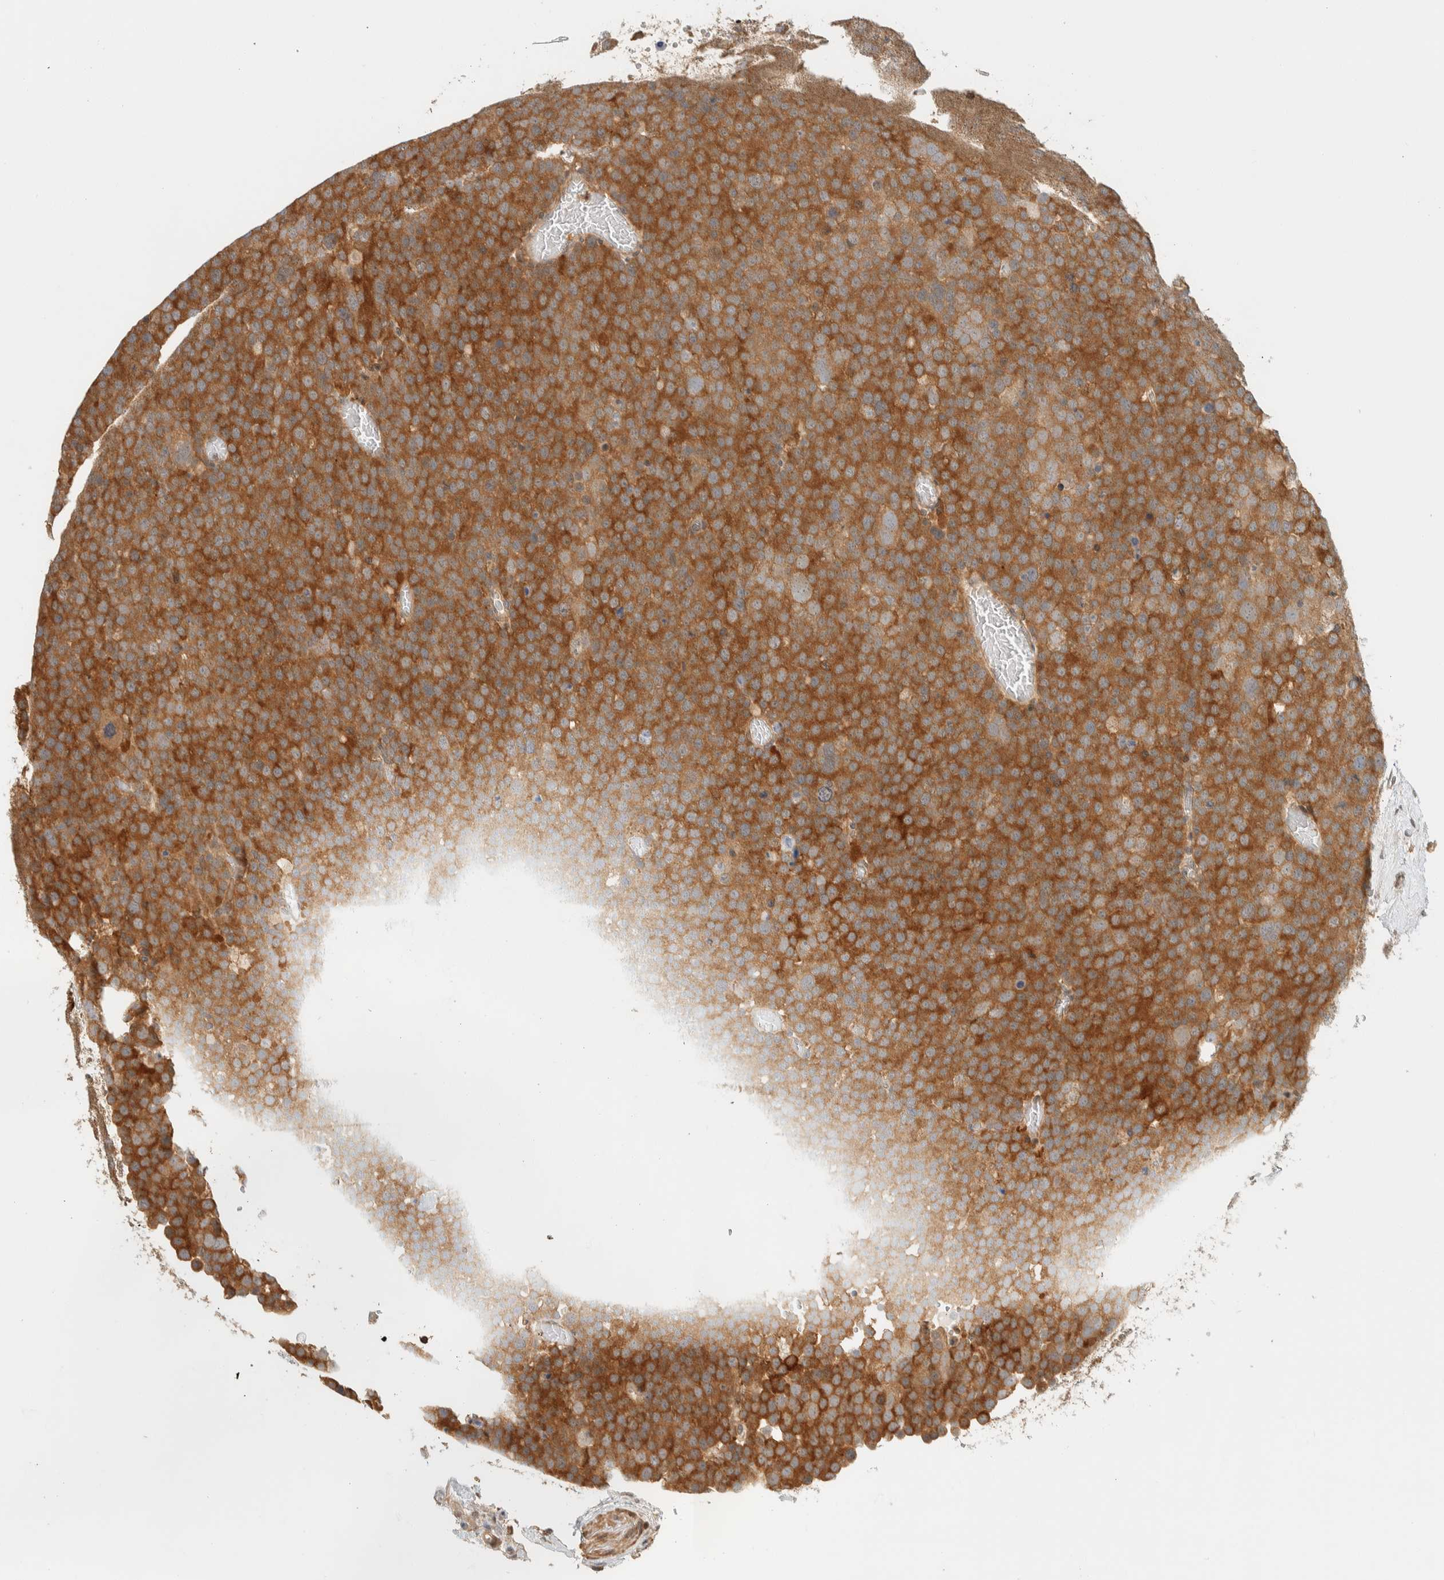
{"staining": {"intensity": "moderate", "quantity": ">75%", "location": "cytoplasmic/membranous"}, "tissue": "testis cancer", "cell_type": "Tumor cells", "image_type": "cancer", "snomed": [{"axis": "morphology", "description": "Seminoma, NOS"}, {"axis": "topography", "description": "Testis"}], "caption": "A high-resolution micrograph shows immunohistochemistry (IHC) staining of testis seminoma, which displays moderate cytoplasmic/membranous positivity in about >75% of tumor cells.", "gene": "ARFGEF1", "patient": {"sex": "male", "age": 71}}